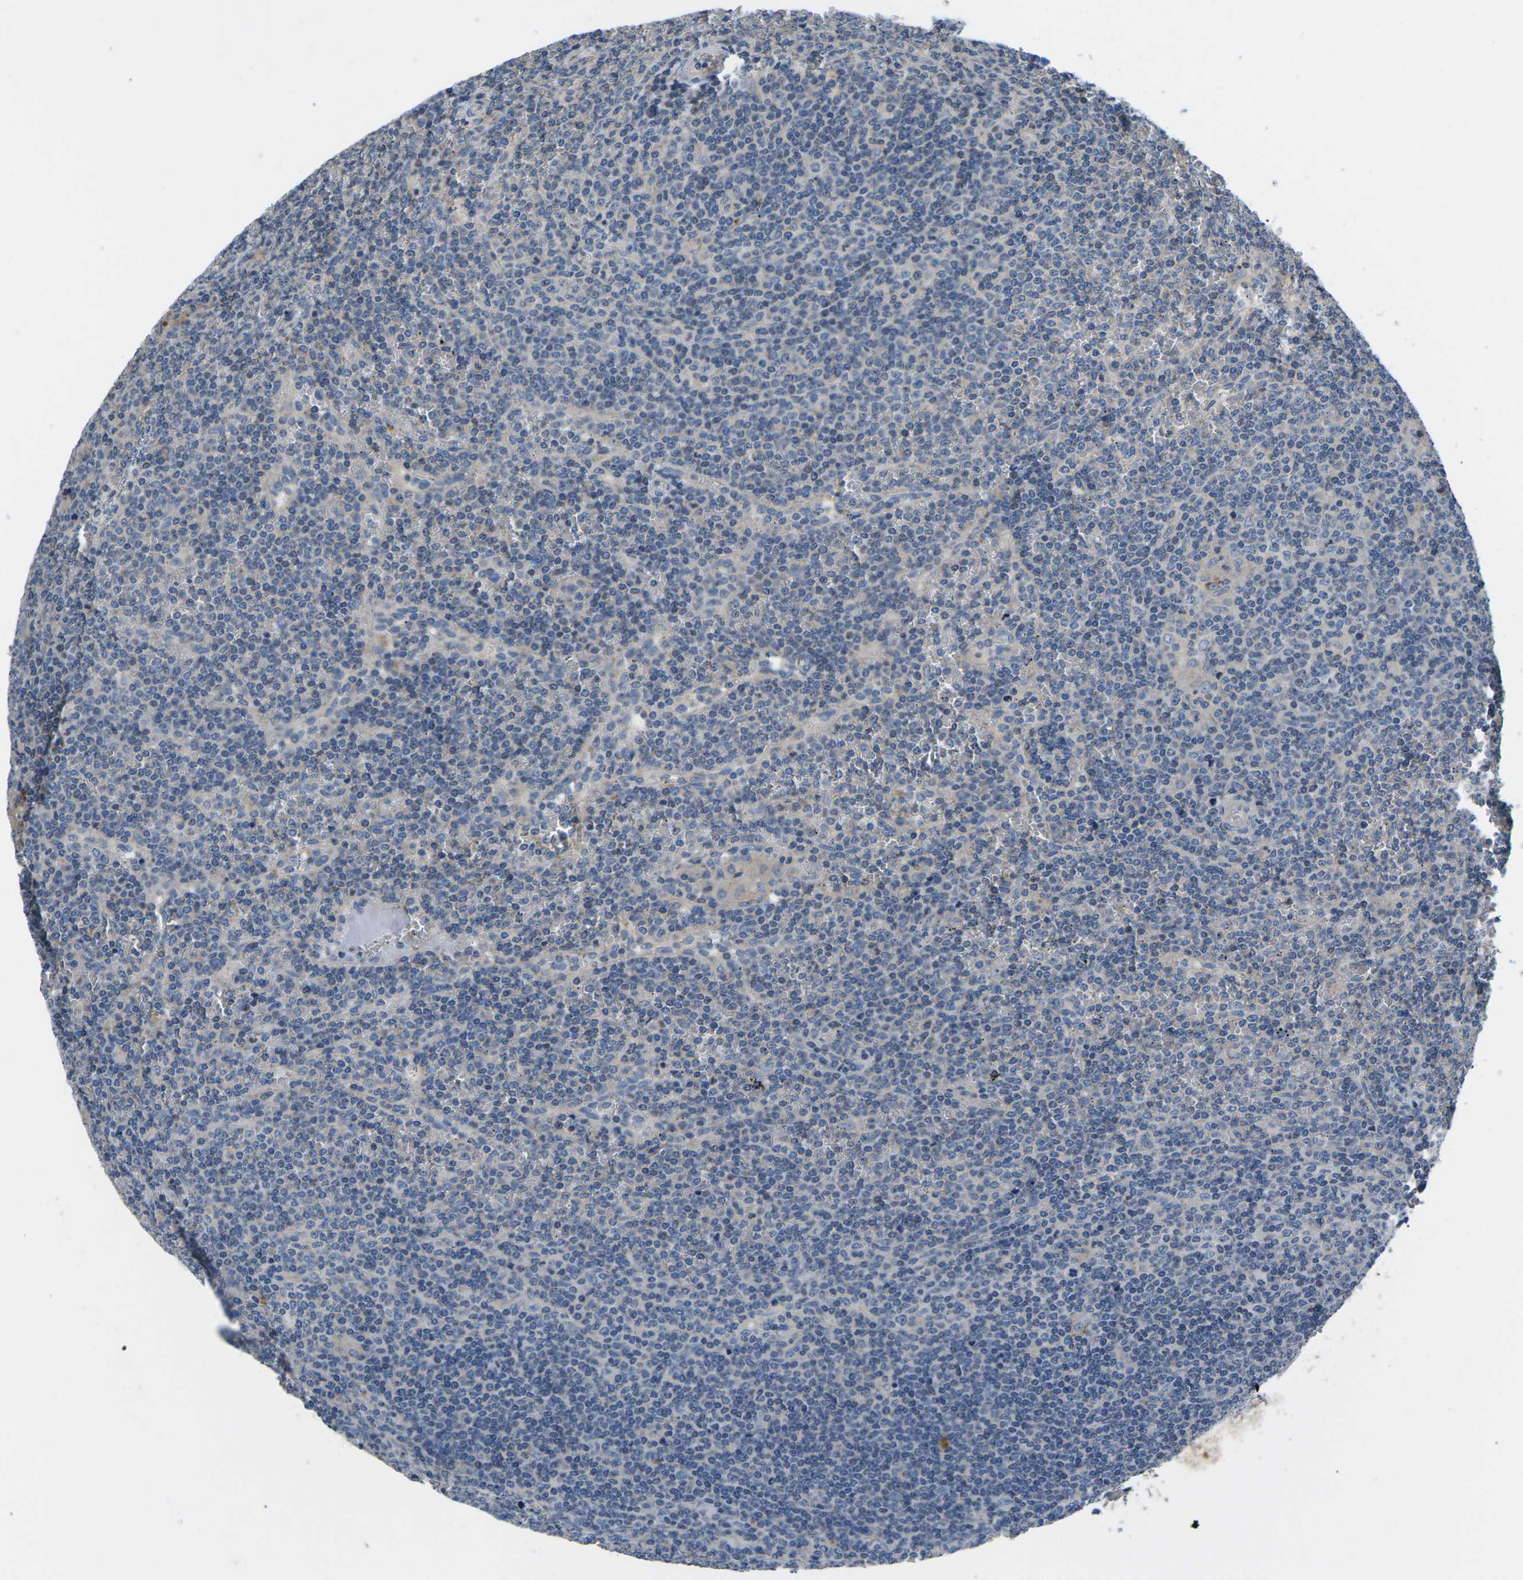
{"staining": {"intensity": "negative", "quantity": "none", "location": "none"}, "tissue": "lymphoma", "cell_type": "Tumor cells", "image_type": "cancer", "snomed": [{"axis": "morphology", "description": "Malignant lymphoma, non-Hodgkin's type, Low grade"}, {"axis": "topography", "description": "Spleen"}], "caption": "This micrograph is of lymphoma stained with immunohistochemistry (IHC) to label a protein in brown with the nuclei are counter-stained blue. There is no expression in tumor cells. (DAB IHC visualized using brightfield microscopy, high magnification).", "gene": "PDCD6IP", "patient": {"sex": "female", "age": 19}}